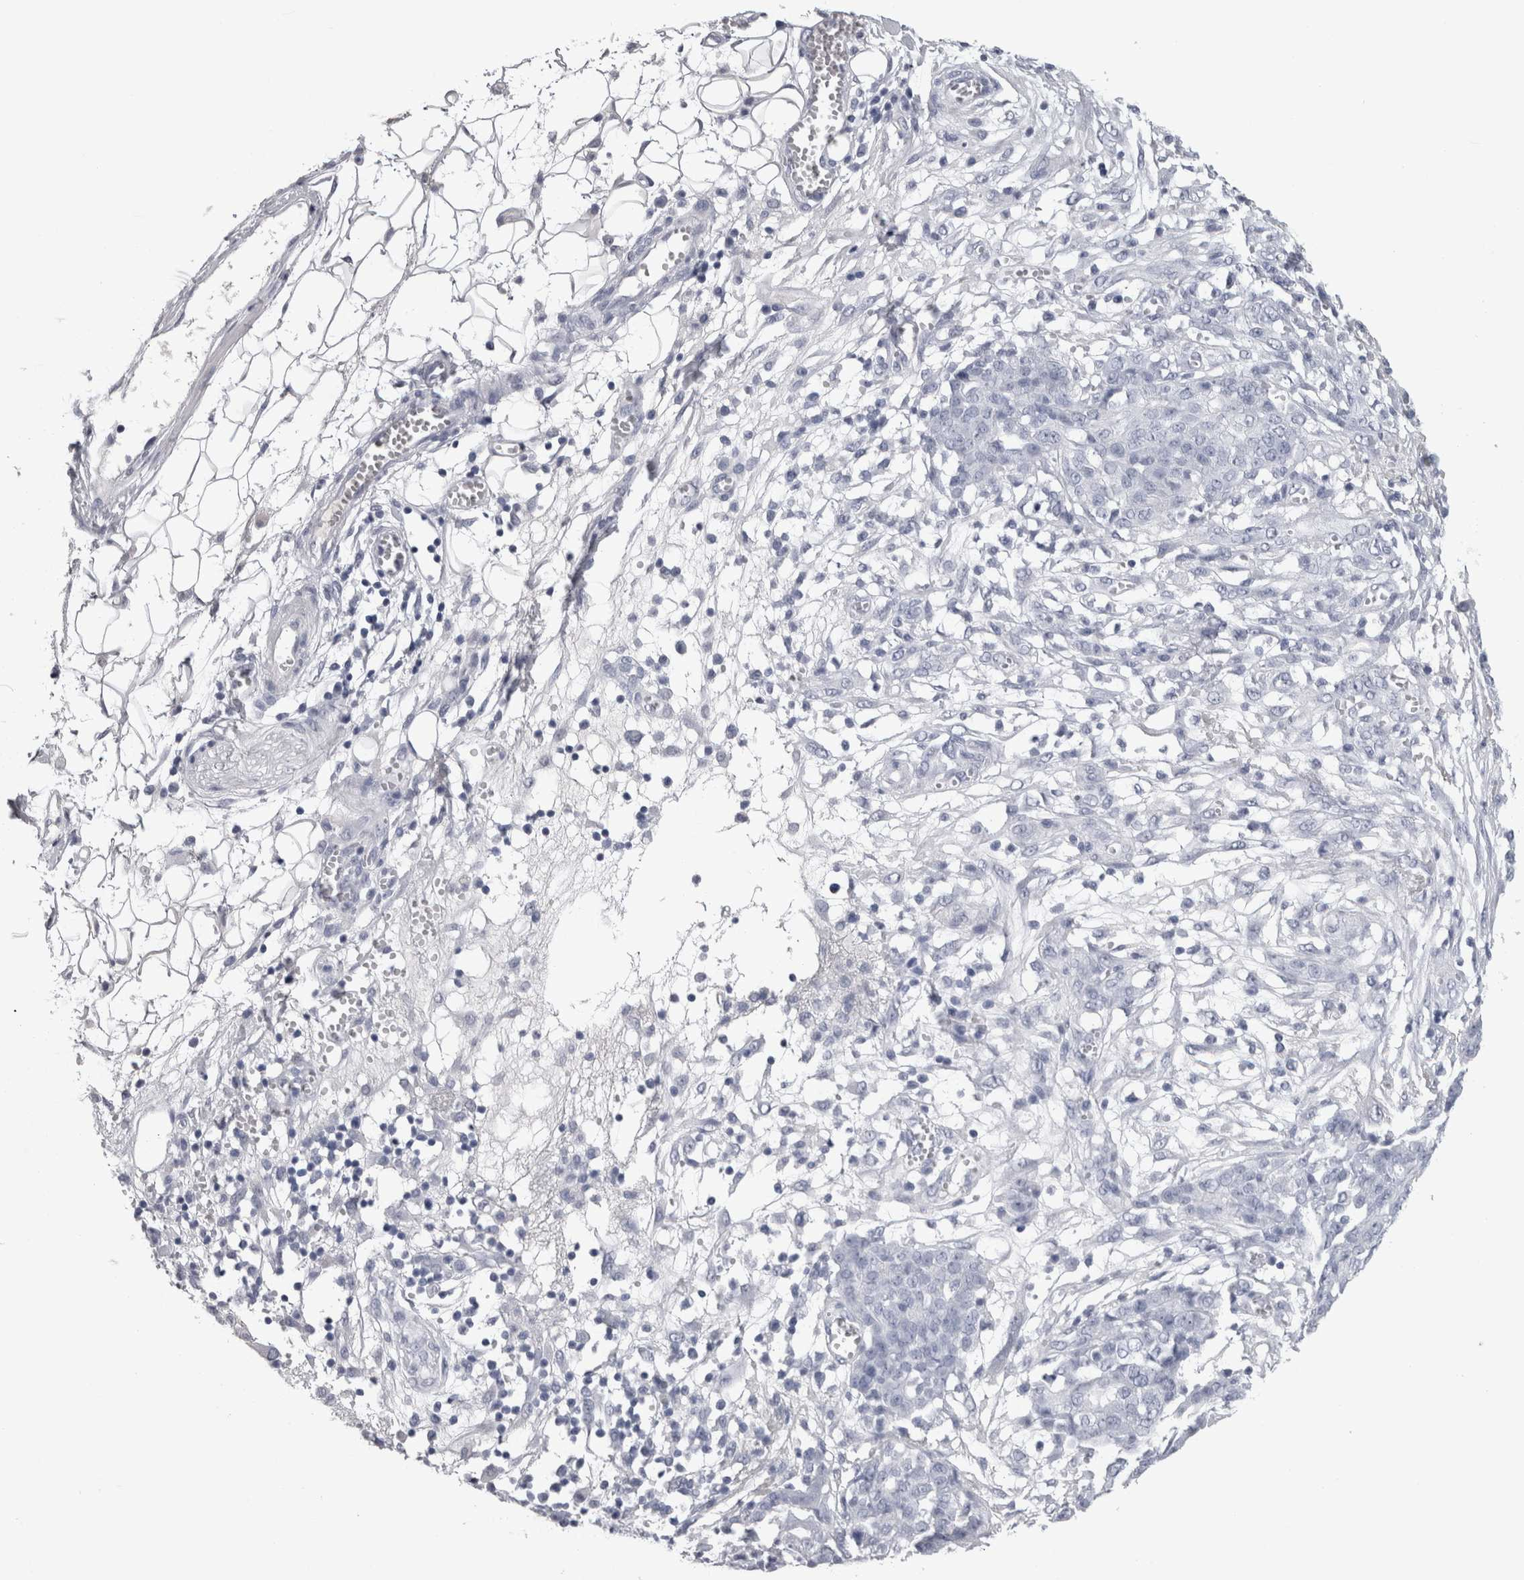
{"staining": {"intensity": "negative", "quantity": "none", "location": "none"}, "tissue": "ovarian cancer", "cell_type": "Tumor cells", "image_type": "cancer", "snomed": [{"axis": "morphology", "description": "Cystadenocarcinoma, serous, NOS"}, {"axis": "topography", "description": "Soft tissue"}, {"axis": "topography", "description": "Ovary"}], "caption": "IHC image of serous cystadenocarcinoma (ovarian) stained for a protein (brown), which exhibits no positivity in tumor cells.", "gene": "AFMID", "patient": {"sex": "female", "age": 57}}